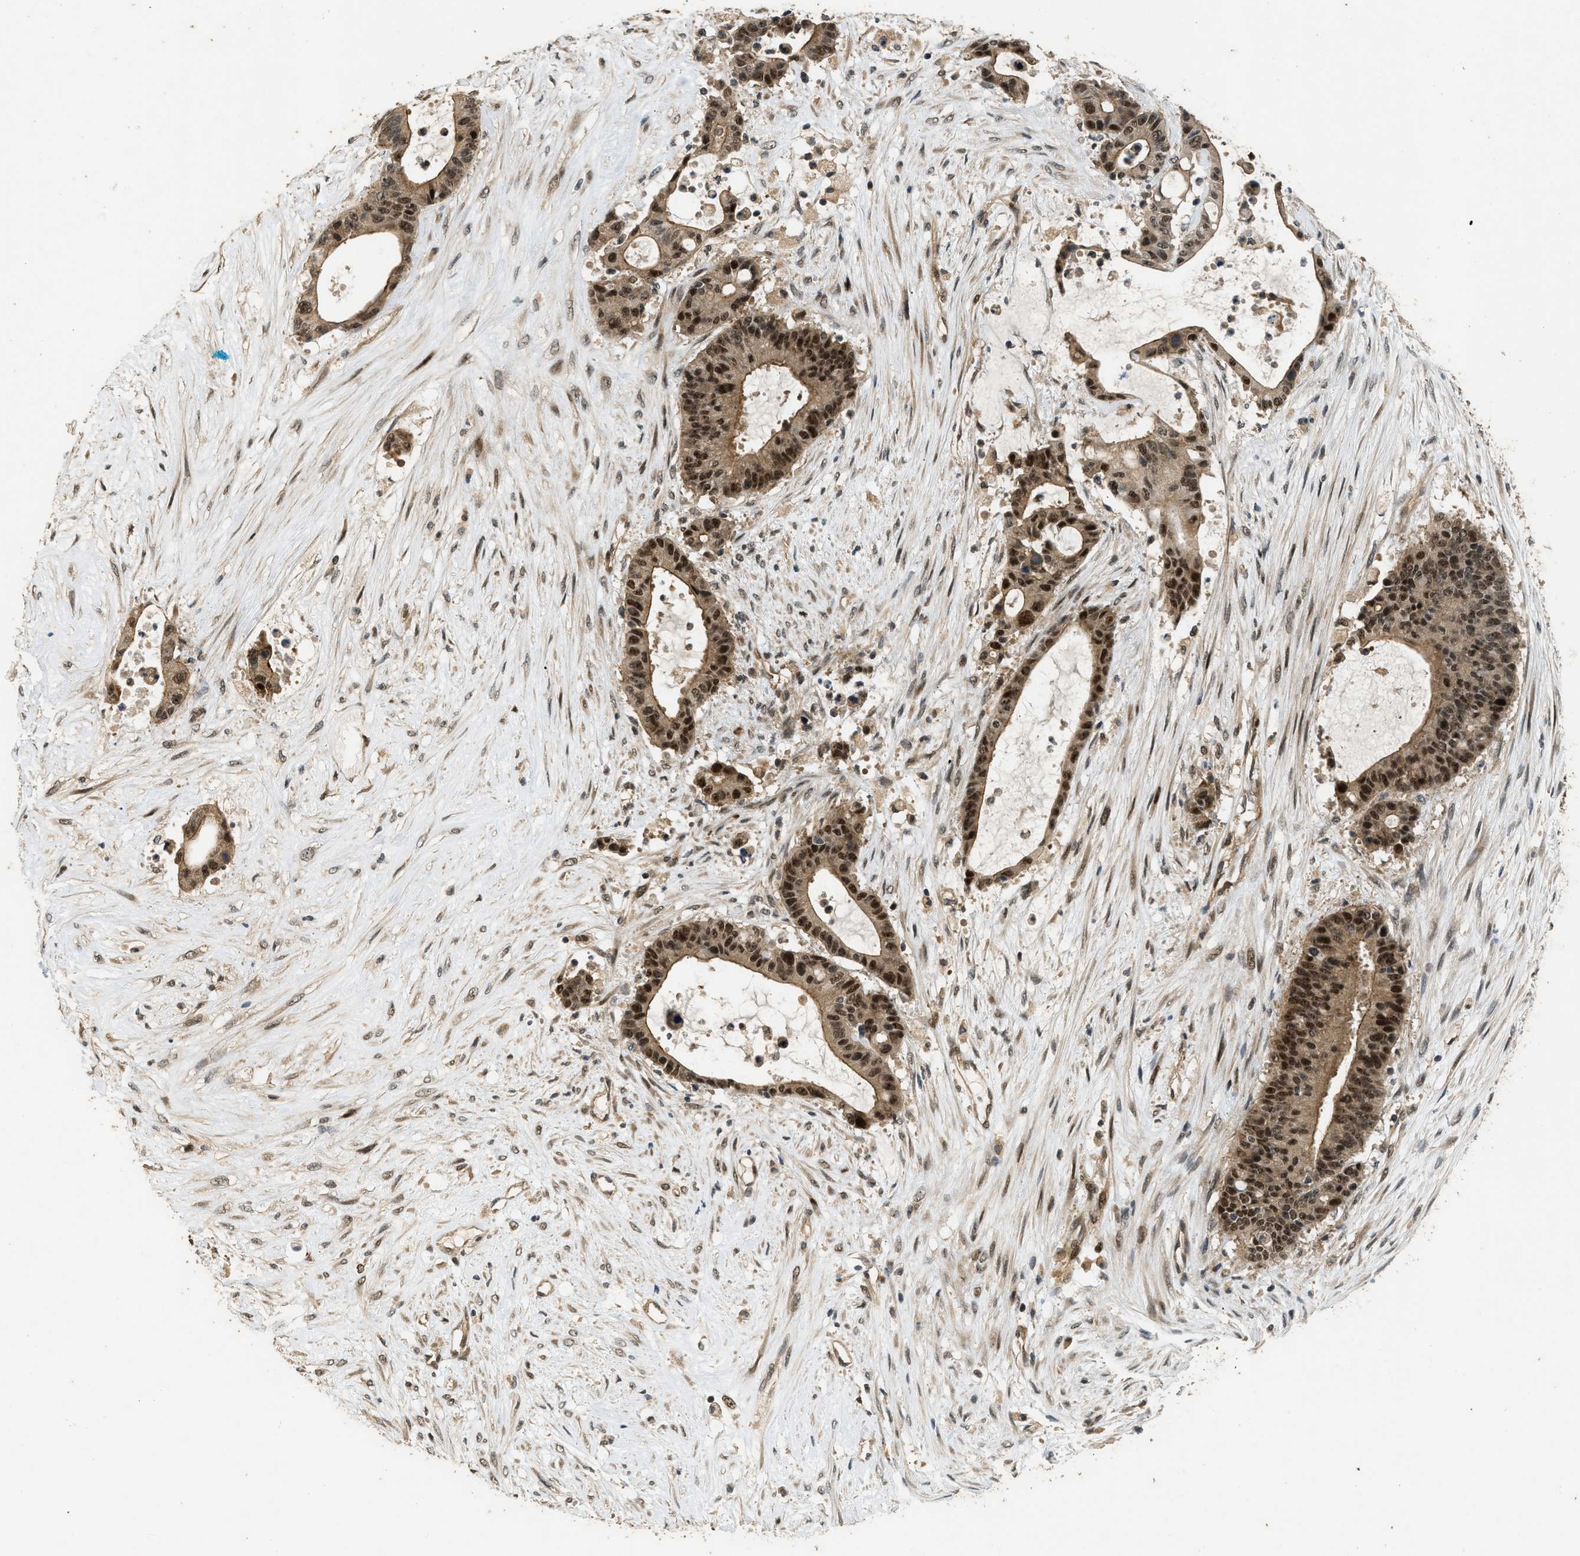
{"staining": {"intensity": "strong", "quantity": ">75%", "location": "nuclear"}, "tissue": "liver cancer", "cell_type": "Tumor cells", "image_type": "cancer", "snomed": [{"axis": "morphology", "description": "Cholangiocarcinoma"}, {"axis": "topography", "description": "Liver"}], "caption": "IHC micrograph of human liver cholangiocarcinoma stained for a protein (brown), which demonstrates high levels of strong nuclear positivity in about >75% of tumor cells.", "gene": "GET1", "patient": {"sex": "female", "age": 73}}